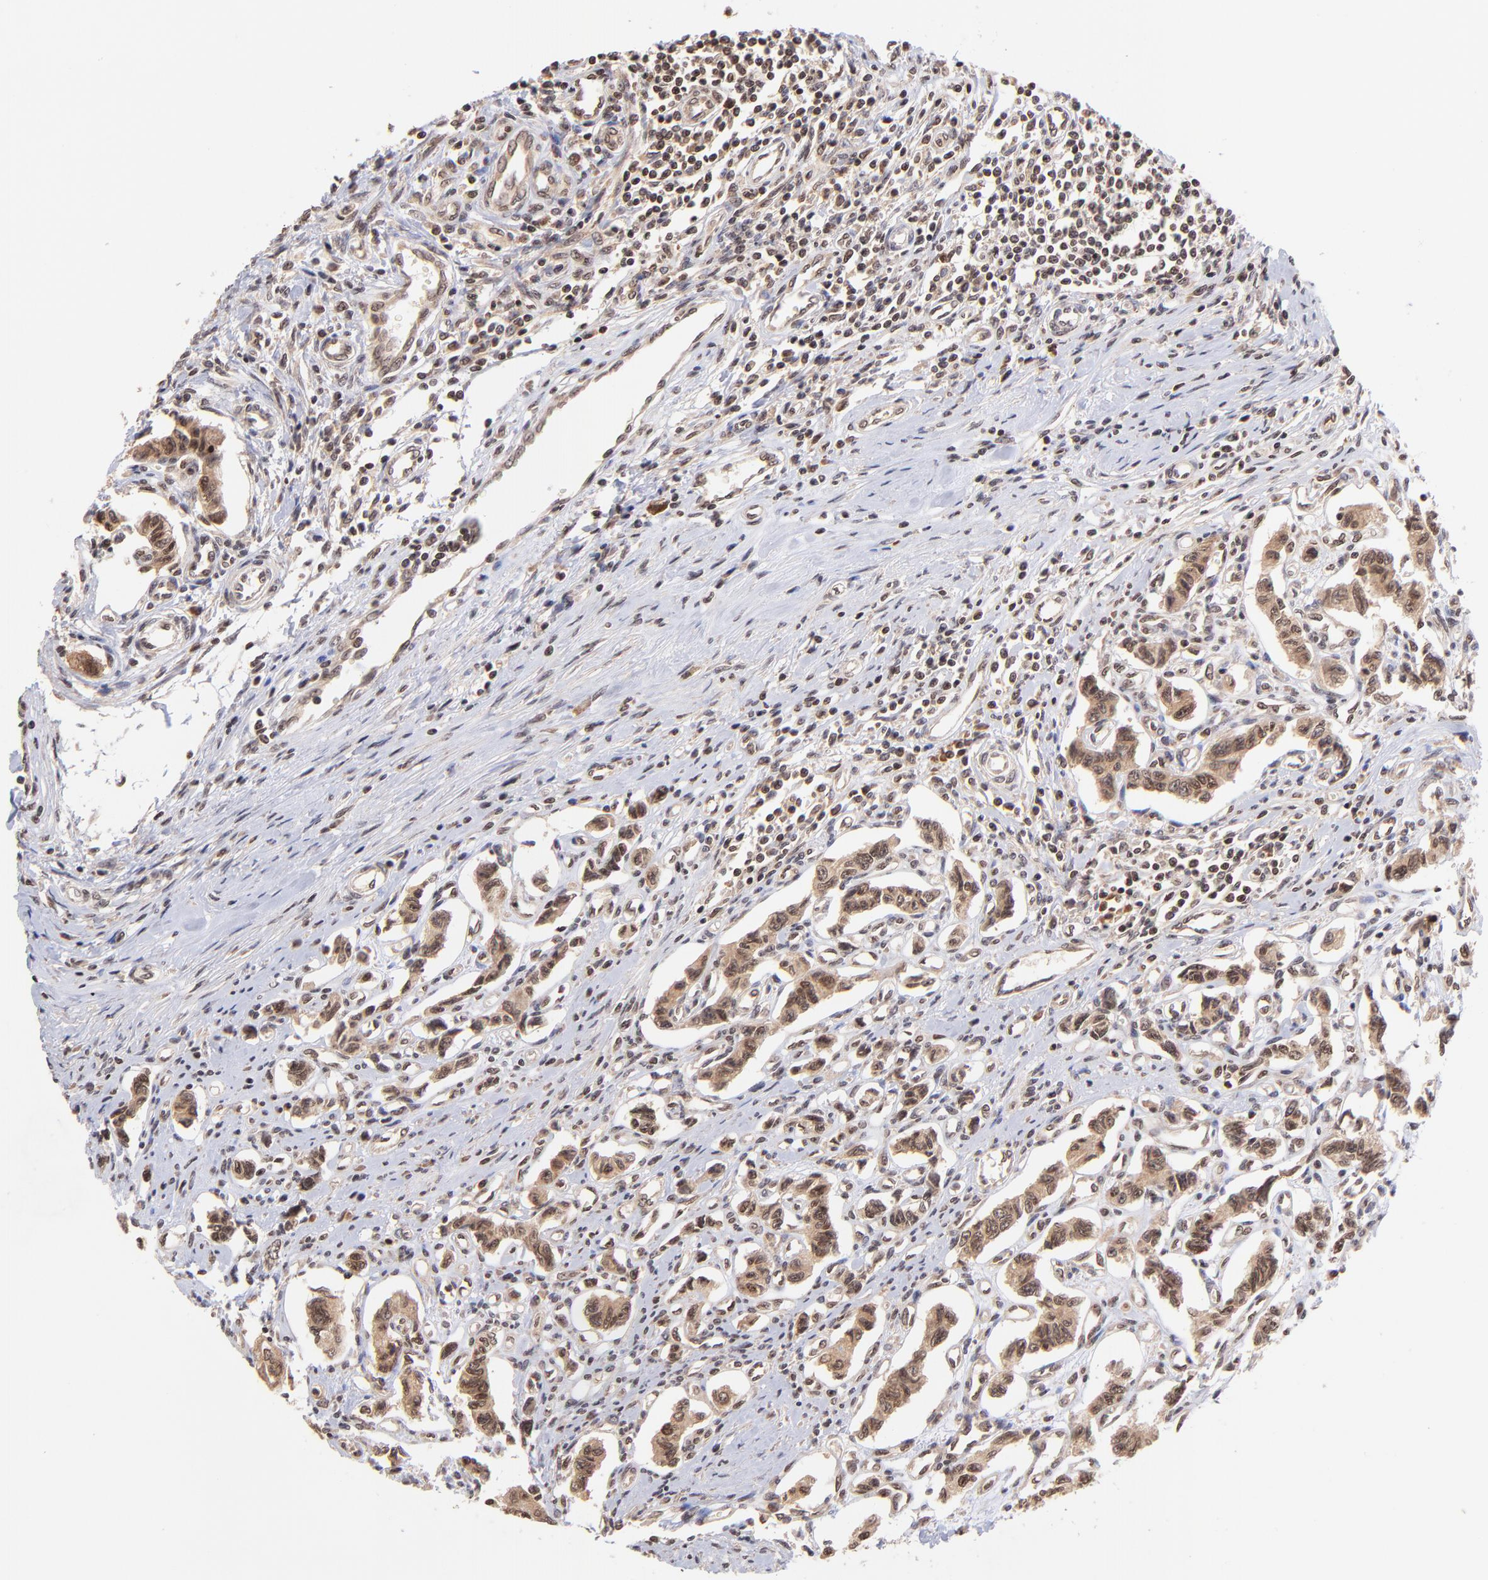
{"staining": {"intensity": "moderate", "quantity": ">75%", "location": "cytoplasmic/membranous,nuclear"}, "tissue": "renal cancer", "cell_type": "Tumor cells", "image_type": "cancer", "snomed": [{"axis": "morphology", "description": "Carcinoid, malignant, NOS"}, {"axis": "topography", "description": "Kidney"}], "caption": "Immunohistochemical staining of human renal carcinoid (malignant) shows medium levels of moderate cytoplasmic/membranous and nuclear protein expression in about >75% of tumor cells.", "gene": "WDR25", "patient": {"sex": "female", "age": 41}}